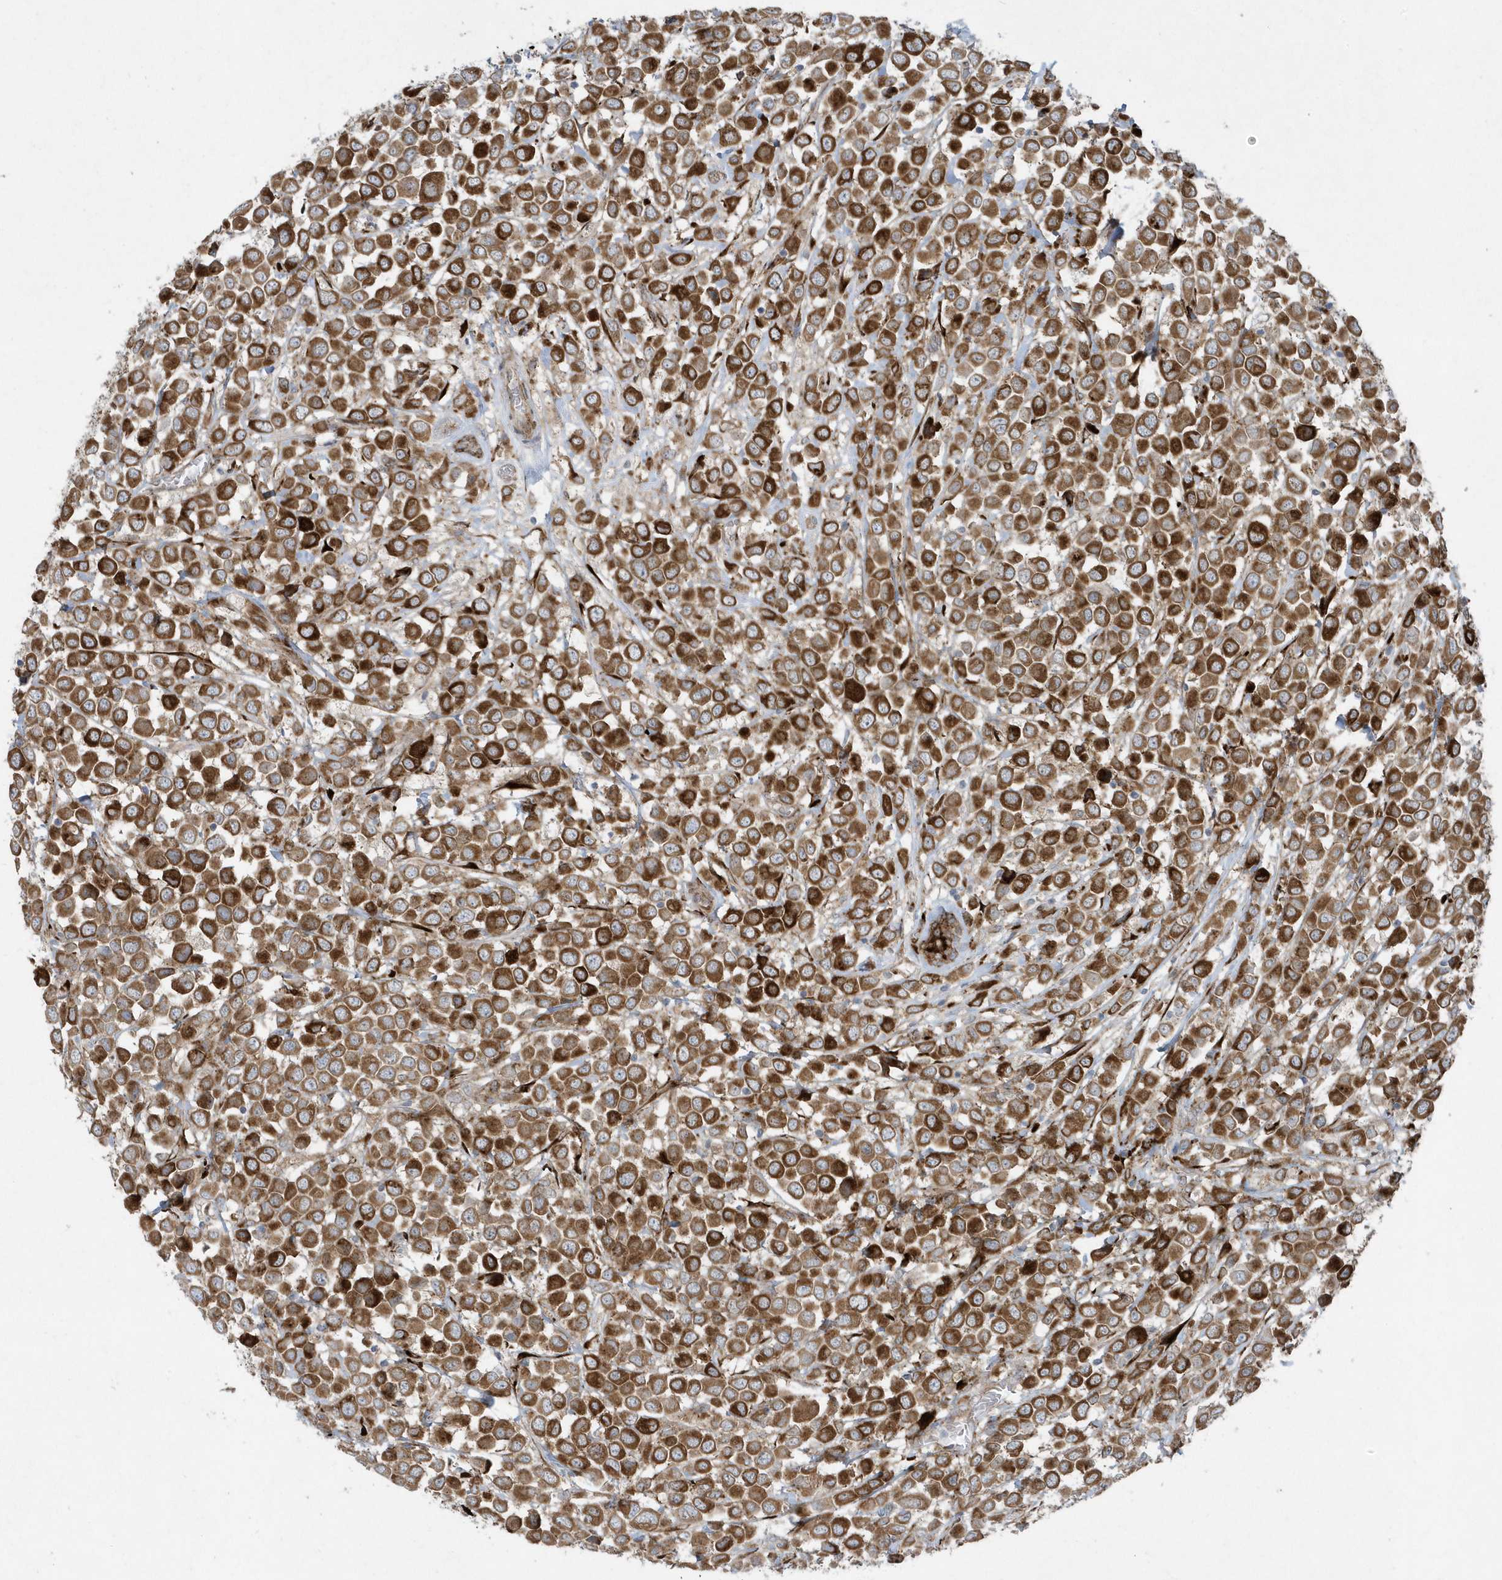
{"staining": {"intensity": "strong", "quantity": ">75%", "location": "cytoplasmic/membranous"}, "tissue": "breast cancer", "cell_type": "Tumor cells", "image_type": "cancer", "snomed": [{"axis": "morphology", "description": "Duct carcinoma"}, {"axis": "topography", "description": "Breast"}], "caption": "Strong cytoplasmic/membranous protein positivity is present in about >75% of tumor cells in infiltrating ductal carcinoma (breast).", "gene": "FAM98A", "patient": {"sex": "female", "age": 61}}